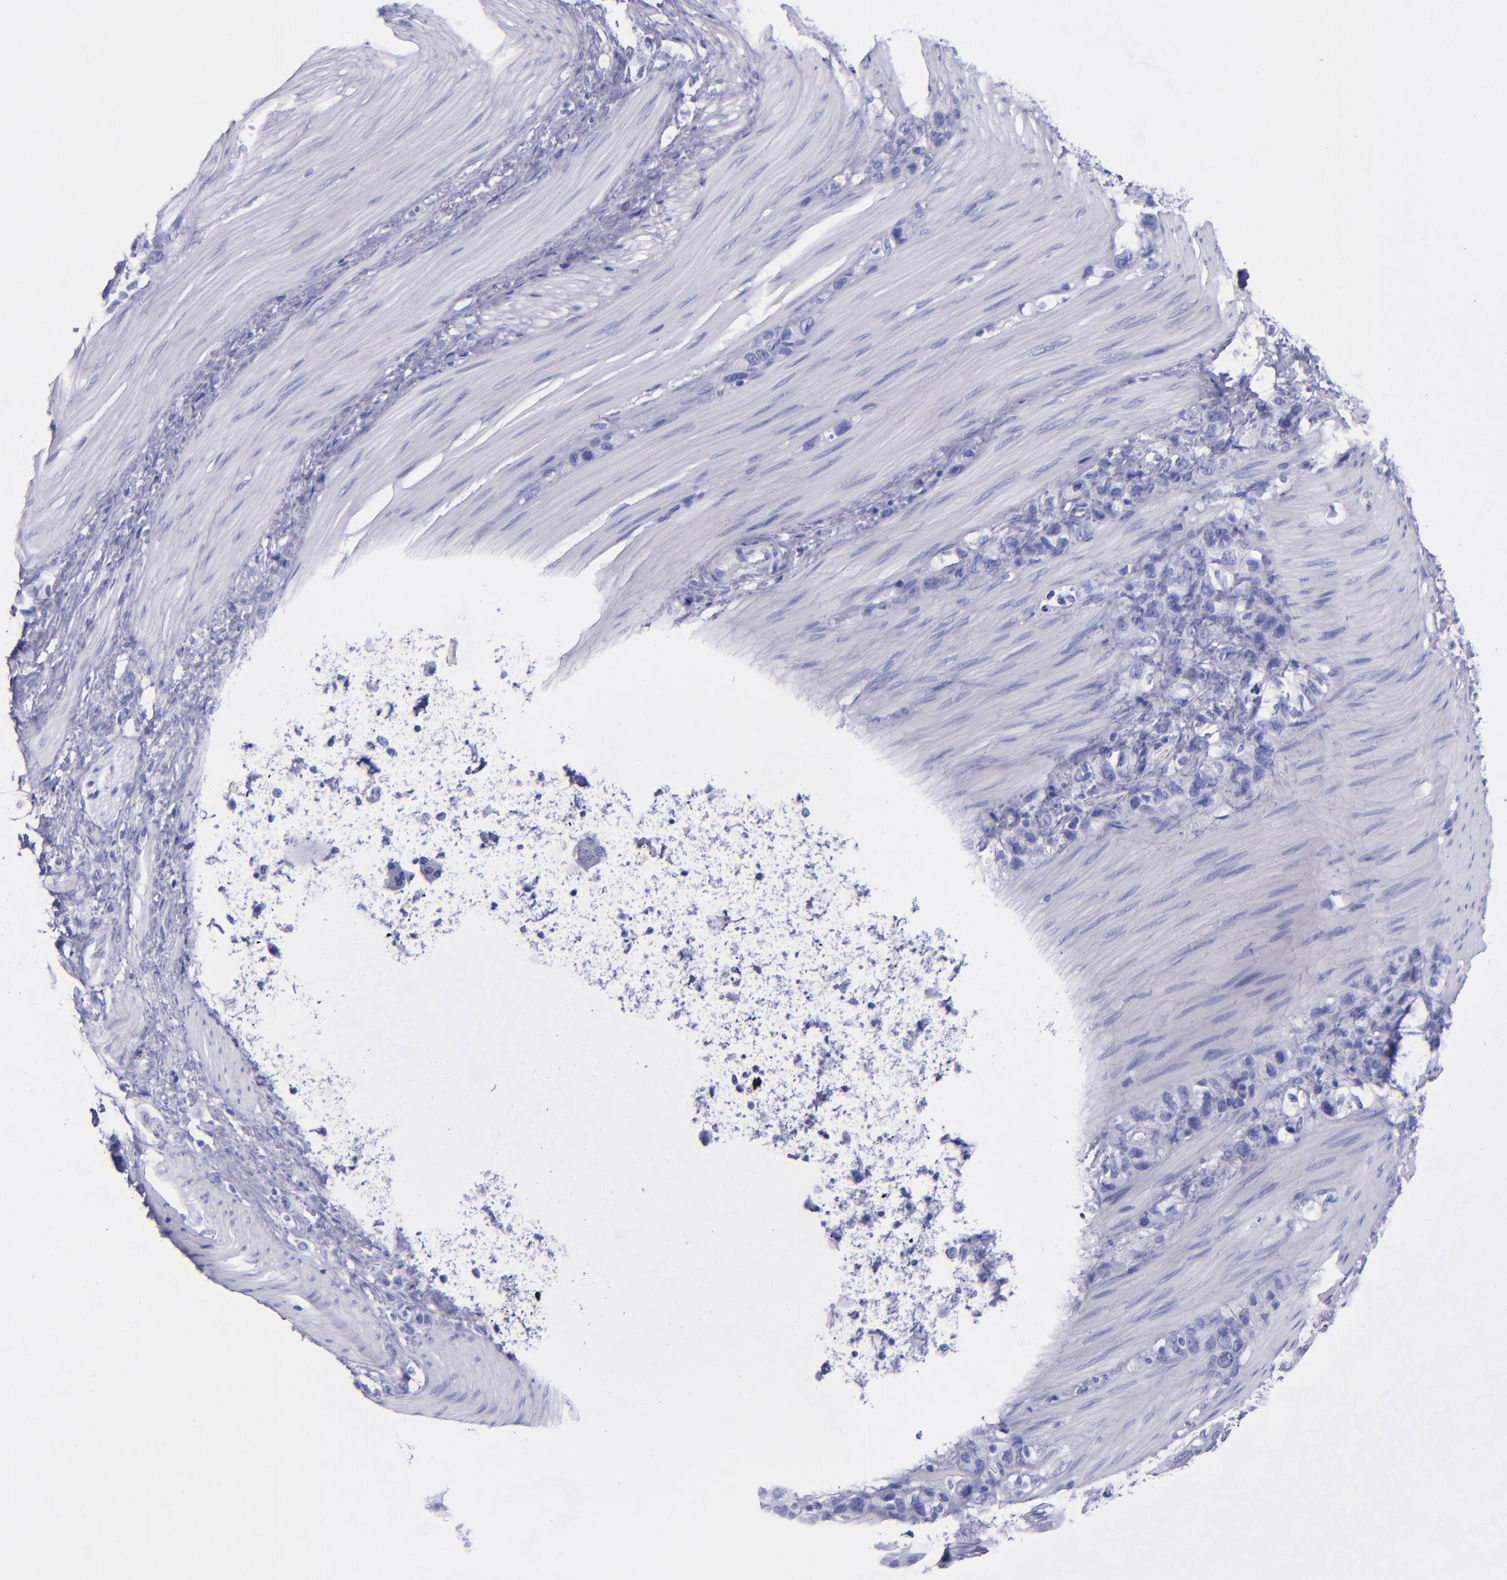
{"staining": {"intensity": "negative", "quantity": "none", "location": "none"}, "tissue": "stomach cancer", "cell_type": "Tumor cells", "image_type": "cancer", "snomed": [{"axis": "morphology", "description": "Normal tissue, NOS"}, {"axis": "morphology", "description": "Adenocarcinoma, NOS"}, {"axis": "morphology", "description": "Adenocarcinoma, High grade"}, {"axis": "topography", "description": "Stomach, upper"}, {"axis": "topography", "description": "Stomach"}], "caption": "IHC of stomach cancer (high-grade adenocarcinoma) shows no expression in tumor cells.", "gene": "LAG3", "patient": {"sex": "female", "age": 65}}